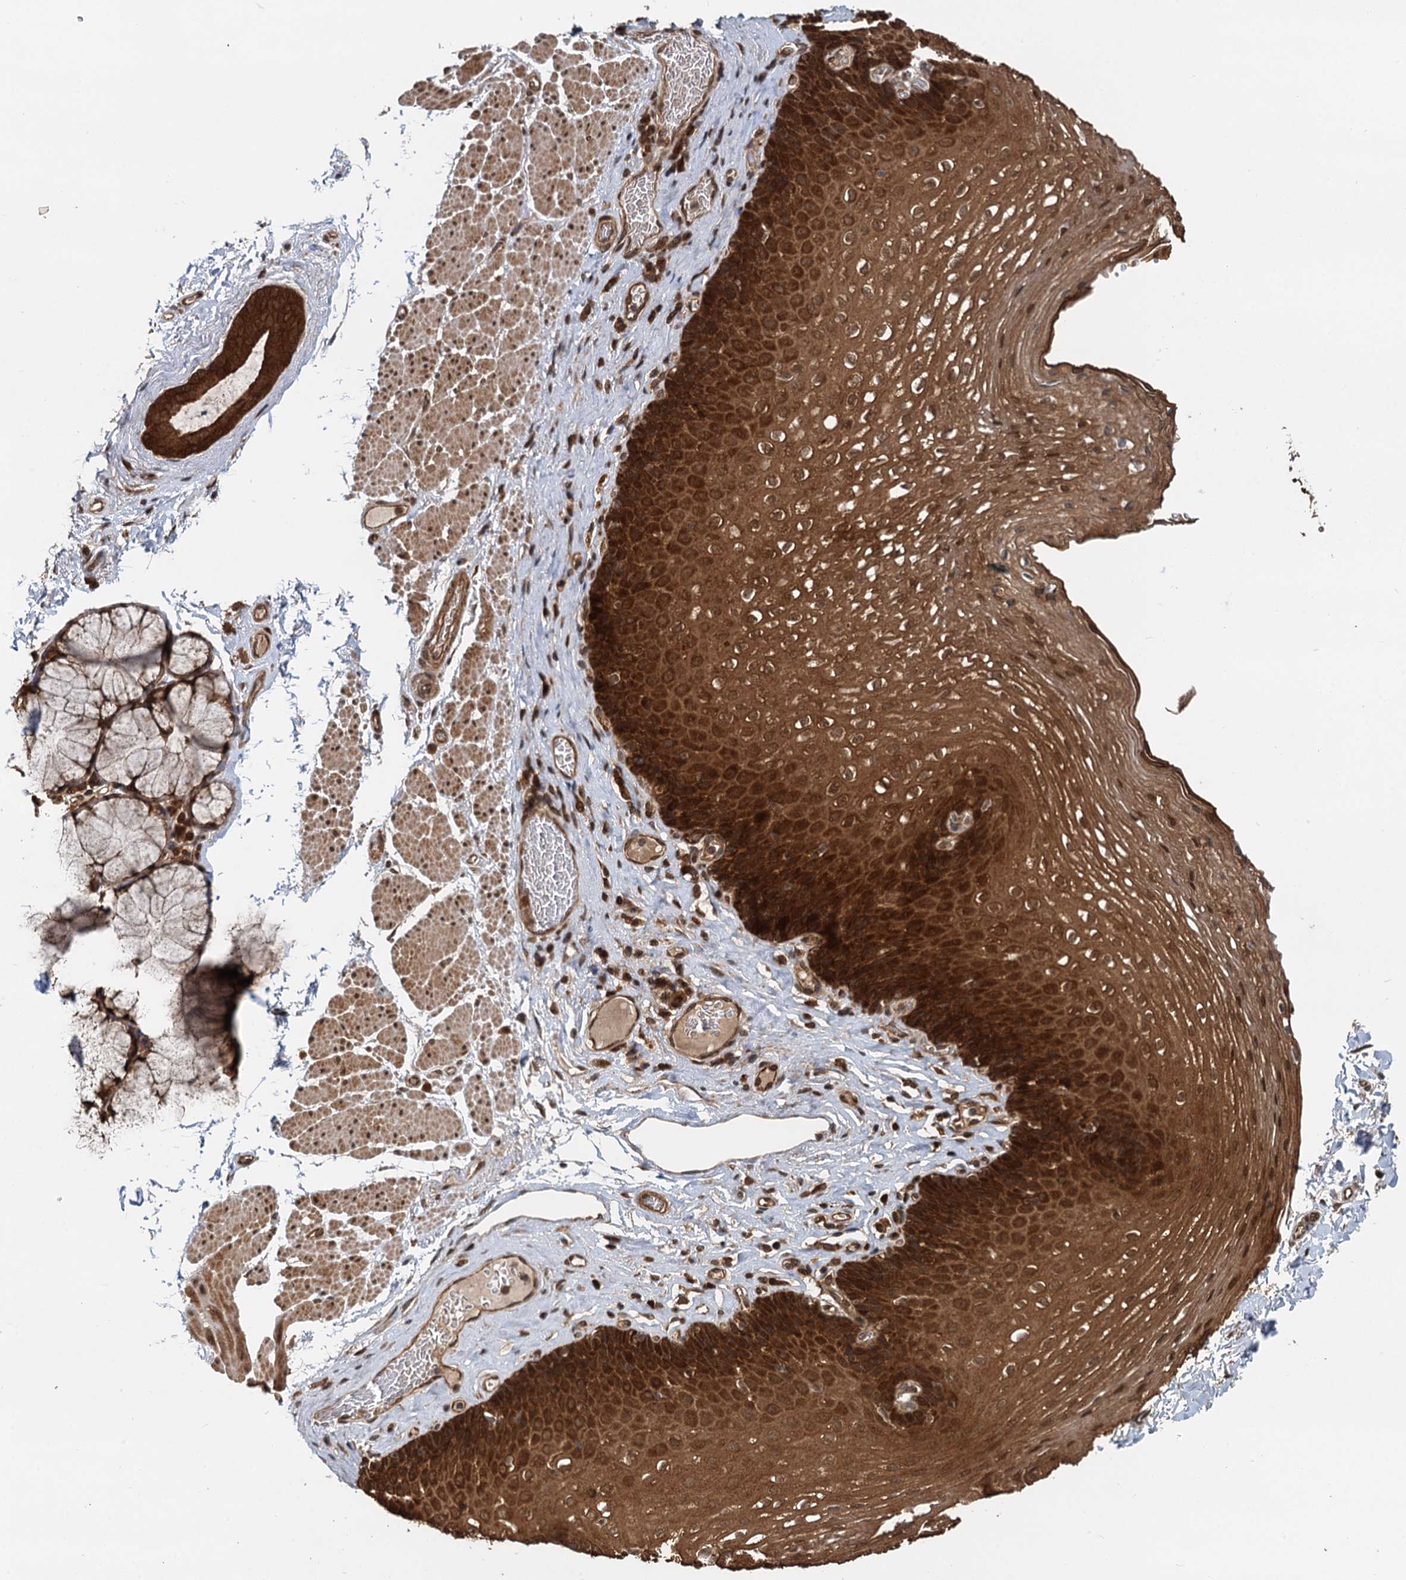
{"staining": {"intensity": "strong", "quantity": ">75%", "location": "cytoplasmic/membranous,nuclear"}, "tissue": "esophagus", "cell_type": "Squamous epithelial cells", "image_type": "normal", "snomed": [{"axis": "morphology", "description": "Normal tissue, NOS"}, {"axis": "topography", "description": "Esophagus"}], "caption": "An image showing strong cytoplasmic/membranous,nuclear expression in approximately >75% of squamous epithelial cells in benign esophagus, as visualized by brown immunohistochemical staining.", "gene": "STUB1", "patient": {"sex": "female", "age": 66}}